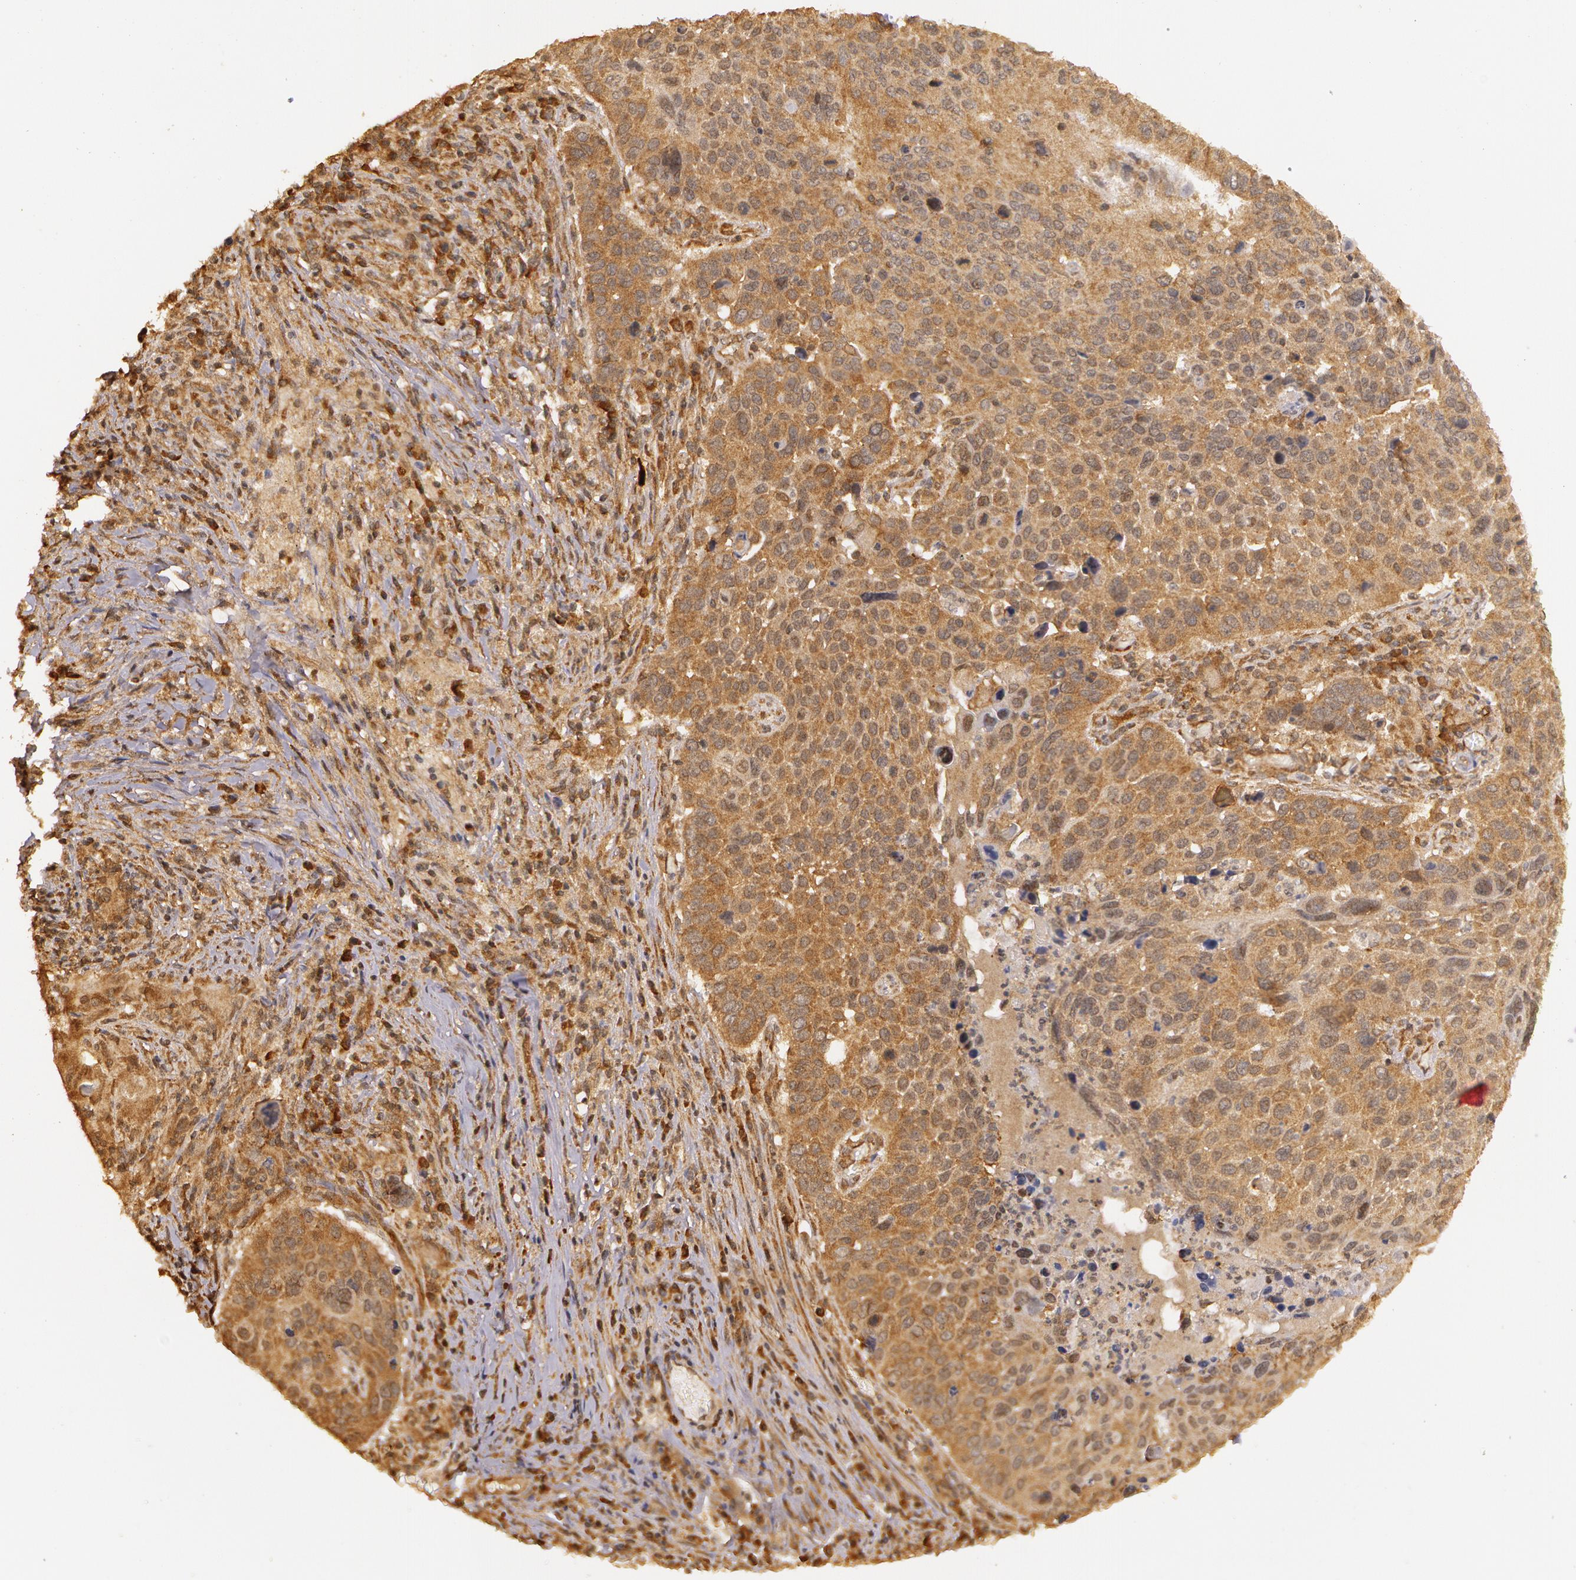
{"staining": {"intensity": "moderate", "quantity": ">75%", "location": "cytoplasmic/membranous"}, "tissue": "lung cancer", "cell_type": "Tumor cells", "image_type": "cancer", "snomed": [{"axis": "morphology", "description": "Squamous cell carcinoma, NOS"}, {"axis": "topography", "description": "Lung"}], "caption": "There is medium levels of moderate cytoplasmic/membranous expression in tumor cells of squamous cell carcinoma (lung), as demonstrated by immunohistochemical staining (brown color).", "gene": "ASCC2", "patient": {"sex": "male", "age": 68}}